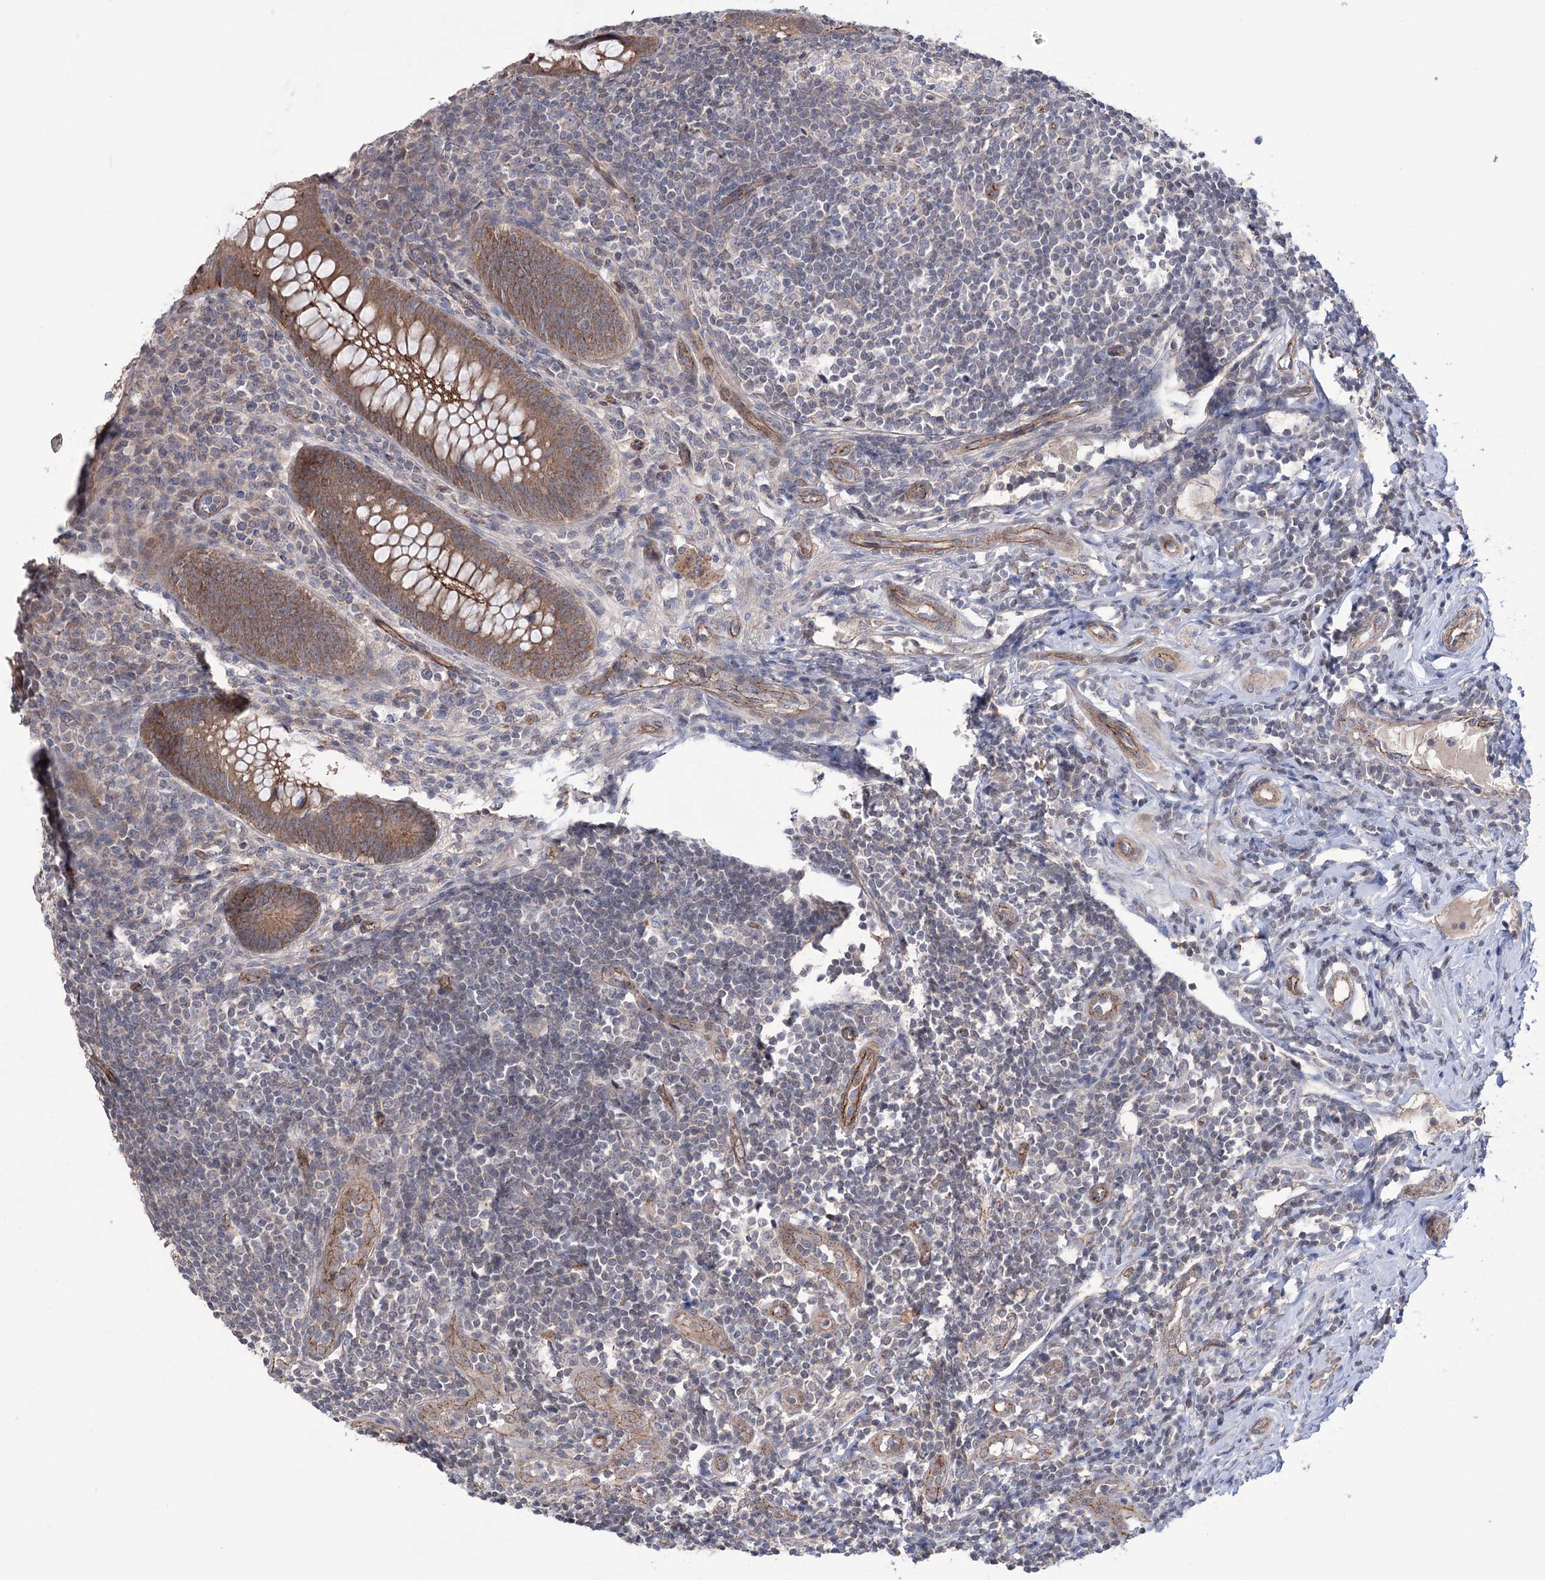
{"staining": {"intensity": "moderate", "quantity": ">75%", "location": "cytoplasmic/membranous"}, "tissue": "appendix", "cell_type": "Glandular cells", "image_type": "normal", "snomed": [{"axis": "morphology", "description": "Normal tissue, NOS"}, {"axis": "topography", "description": "Appendix"}], "caption": "The histopathology image demonstrates immunohistochemical staining of benign appendix. There is moderate cytoplasmic/membranous staining is seen in approximately >75% of glandular cells.", "gene": "TRIM71", "patient": {"sex": "female", "age": 33}}